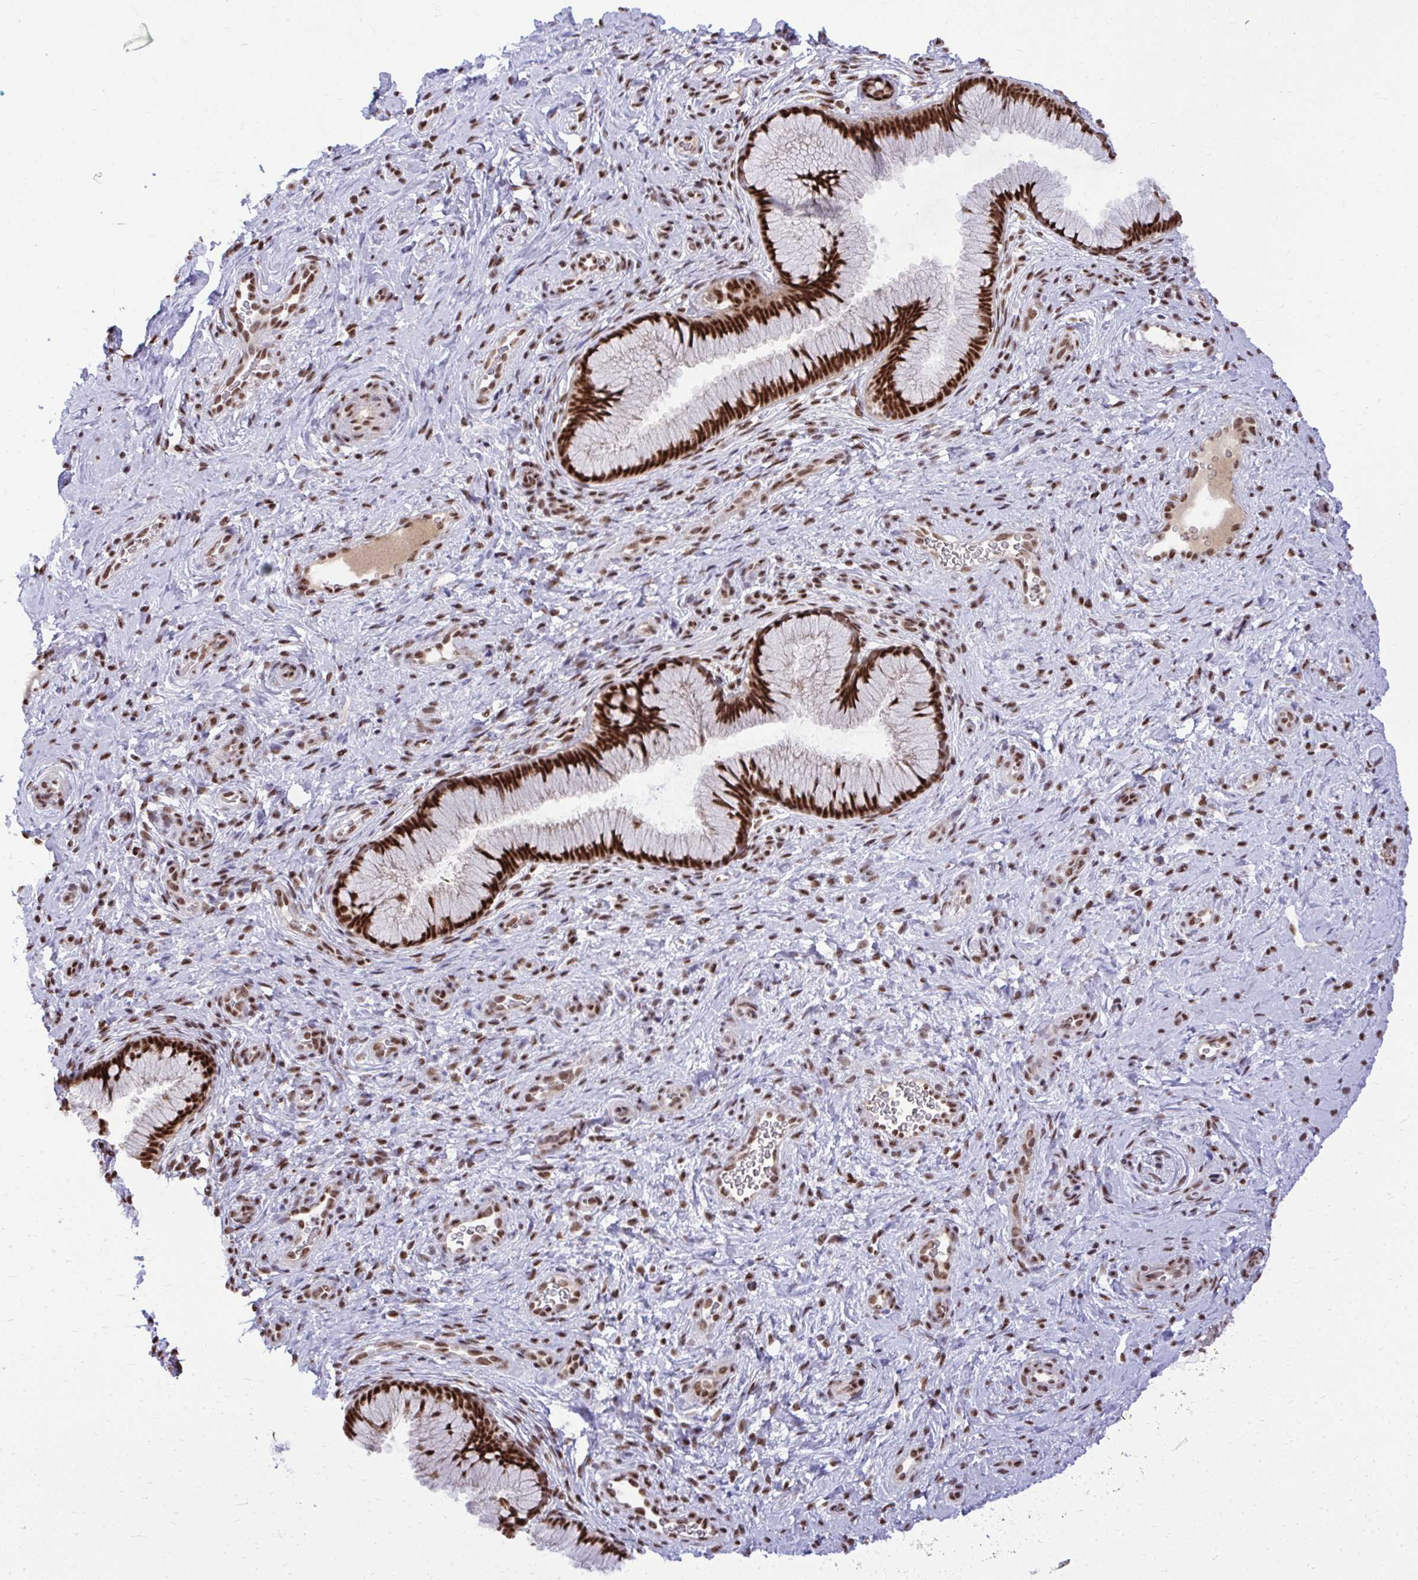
{"staining": {"intensity": "strong", "quantity": ">75%", "location": "nuclear"}, "tissue": "cervix", "cell_type": "Glandular cells", "image_type": "normal", "snomed": [{"axis": "morphology", "description": "Normal tissue, NOS"}, {"axis": "topography", "description": "Cervix"}], "caption": "Immunohistochemical staining of normal cervix shows high levels of strong nuclear staining in approximately >75% of glandular cells. The staining was performed using DAB to visualize the protein expression in brown, while the nuclei were stained in blue with hematoxylin (Magnification: 20x).", "gene": "PRPF19", "patient": {"sex": "female", "age": 34}}